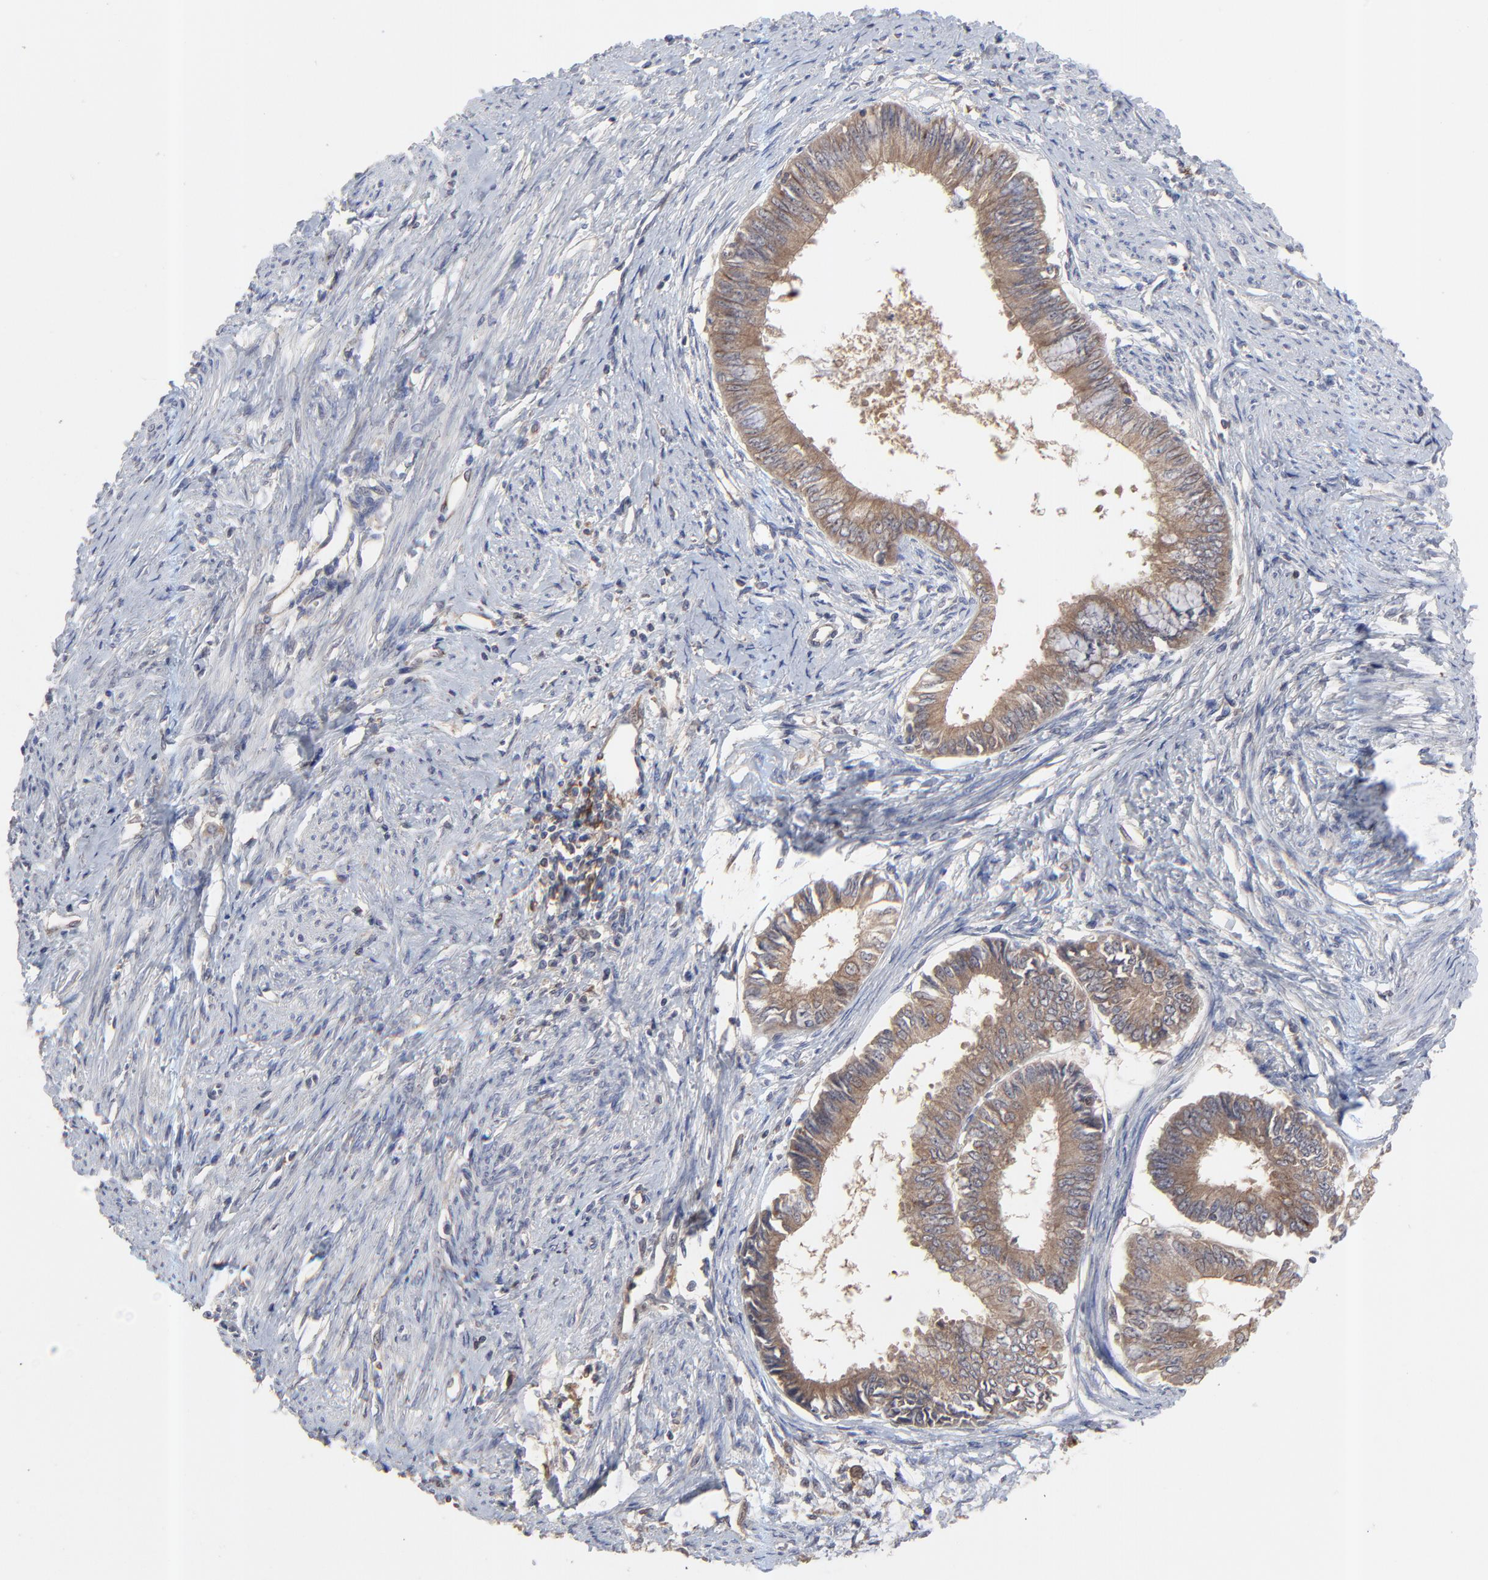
{"staining": {"intensity": "strong", "quantity": ">75%", "location": "cytoplasmic/membranous"}, "tissue": "endometrial cancer", "cell_type": "Tumor cells", "image_type": "cancer", "snomed": [{"axis": "morphology", "description": "Adenocarcinoma, NOS"}, {"axis": "topography", "description": "Endometrium"}], "caption": "Immunohistochemistry of human endometrial cancer (adenocarcinoma) reveals high levels of strong cytoplasmic/membranous positivity in about >75% of tumor cells.", "gene": "RAB9A", "patient": {"sex": "female", "age": 76}}